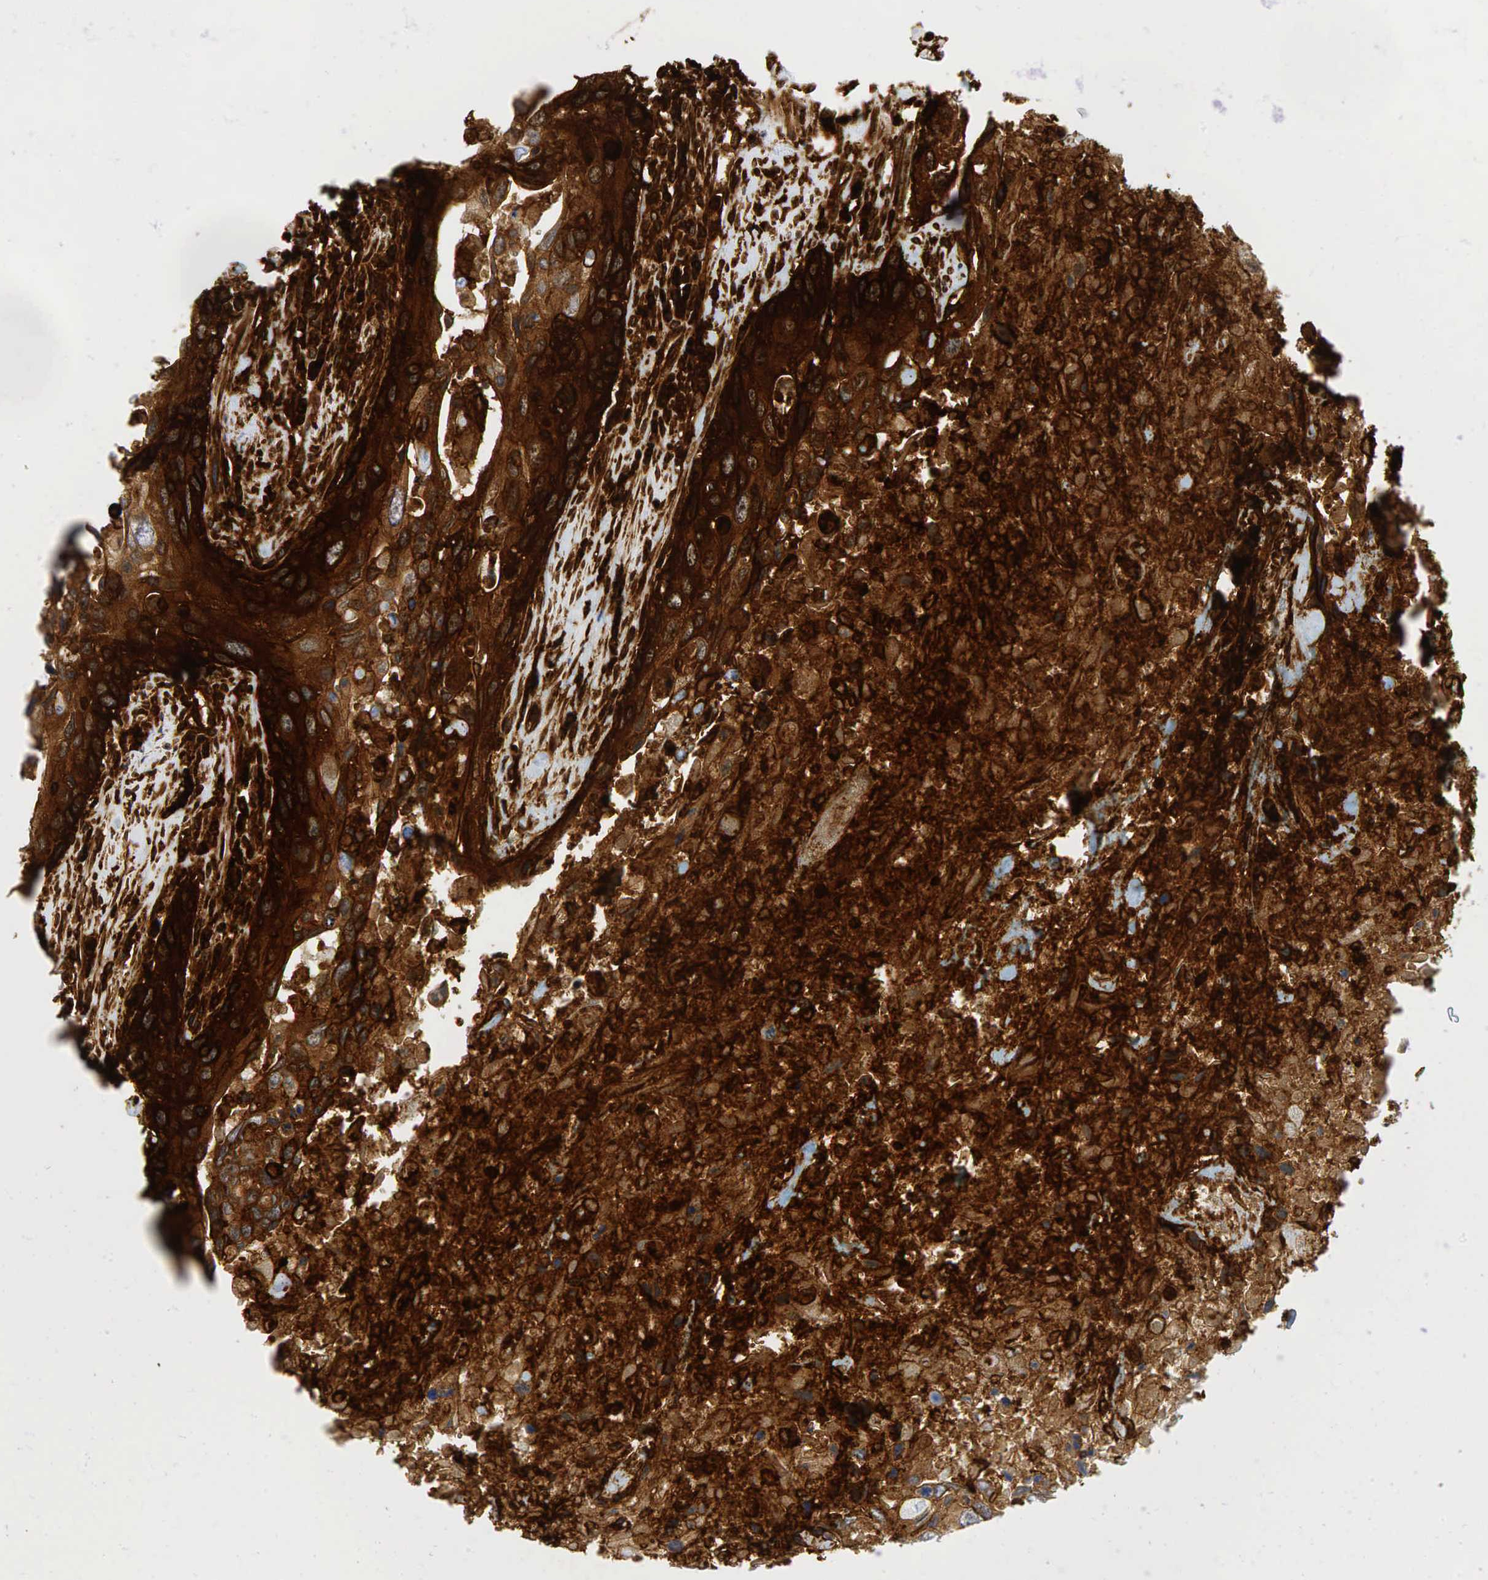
{"staining": {"intensity": "strong", "quantity": ">75%", "location": "cytoplasmic/membranous,nuclear"}, "tissue": "urothelial cancer", "cell_type": "Tumor cells", "image_type": "cancer", "snomed": [{"axis": "morphology", "description": "Urothelial carcinoma, High grade"}, {"axis": "topography", "description": "Urinary bladder"}], "caption": "Immunohistochemical staining of human urothelial carcinoma (high-grade) shows strong cytoplasmic/membranous and nuclear protein expression in approximately >75% of tumor cells. The protein of interest is shown in brown color, while the nuclei are stained blue.", "gene": "CD44", "patient": {"sex": "male", "age": 71}}